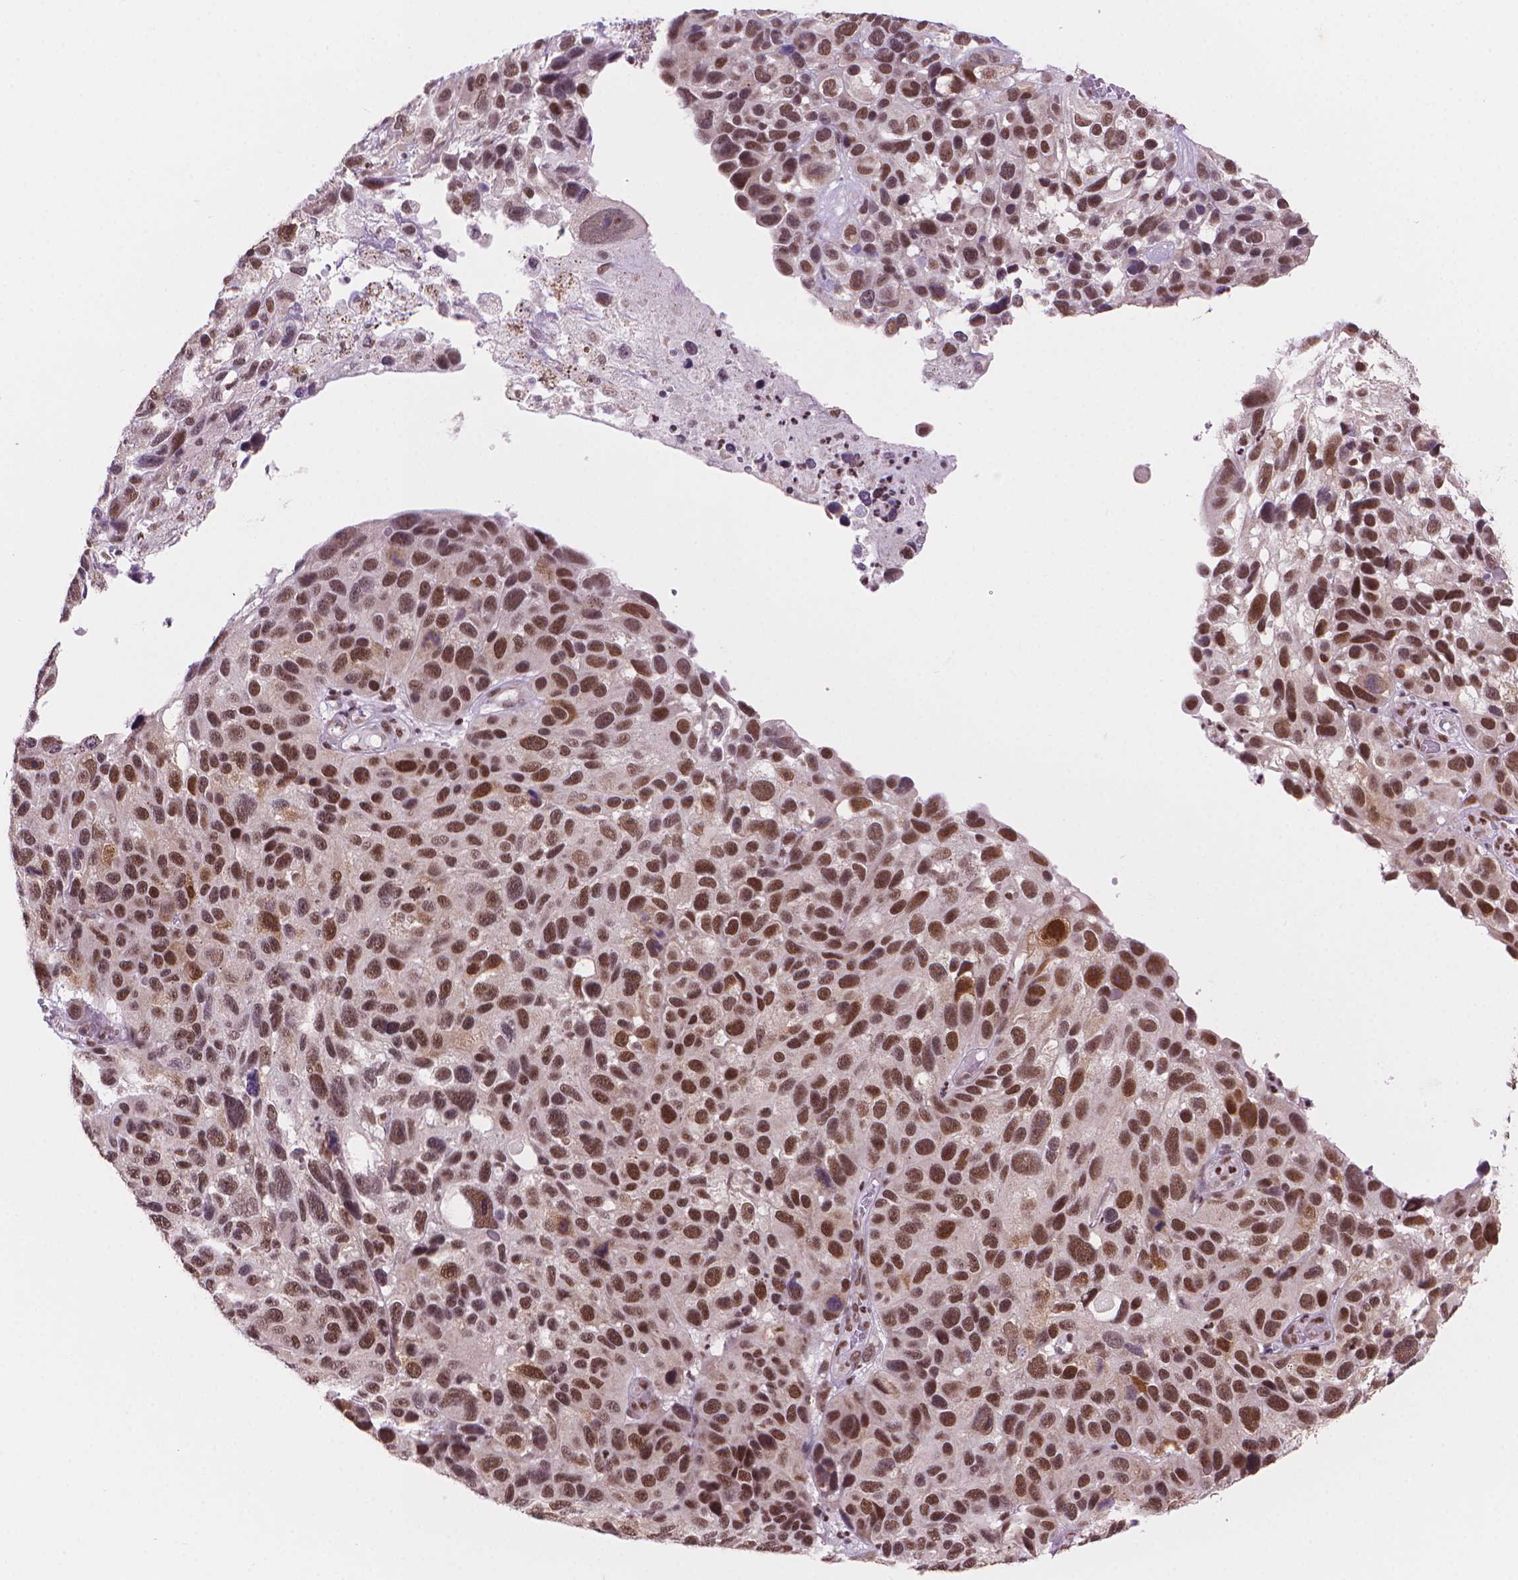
{"staining": {"intensity": "strong", "quantity": "25%-75%", "location": "nuclear"}, "tissue": "melanoma", "cell_type": "Tumor cells", "image_type": "cancer", "snomed": [{"axis": "morphology", "description": "Malignant melanoma, NOS"}, {"axis": "topography", "description": "Skin"}], "caption": "The micrograph displays staining of melanoma, revealing strong nuclear protein expression (brown color) within tumor cells.", "gene": "UBN1", "patient": {"sex": "male", "age": 53}}